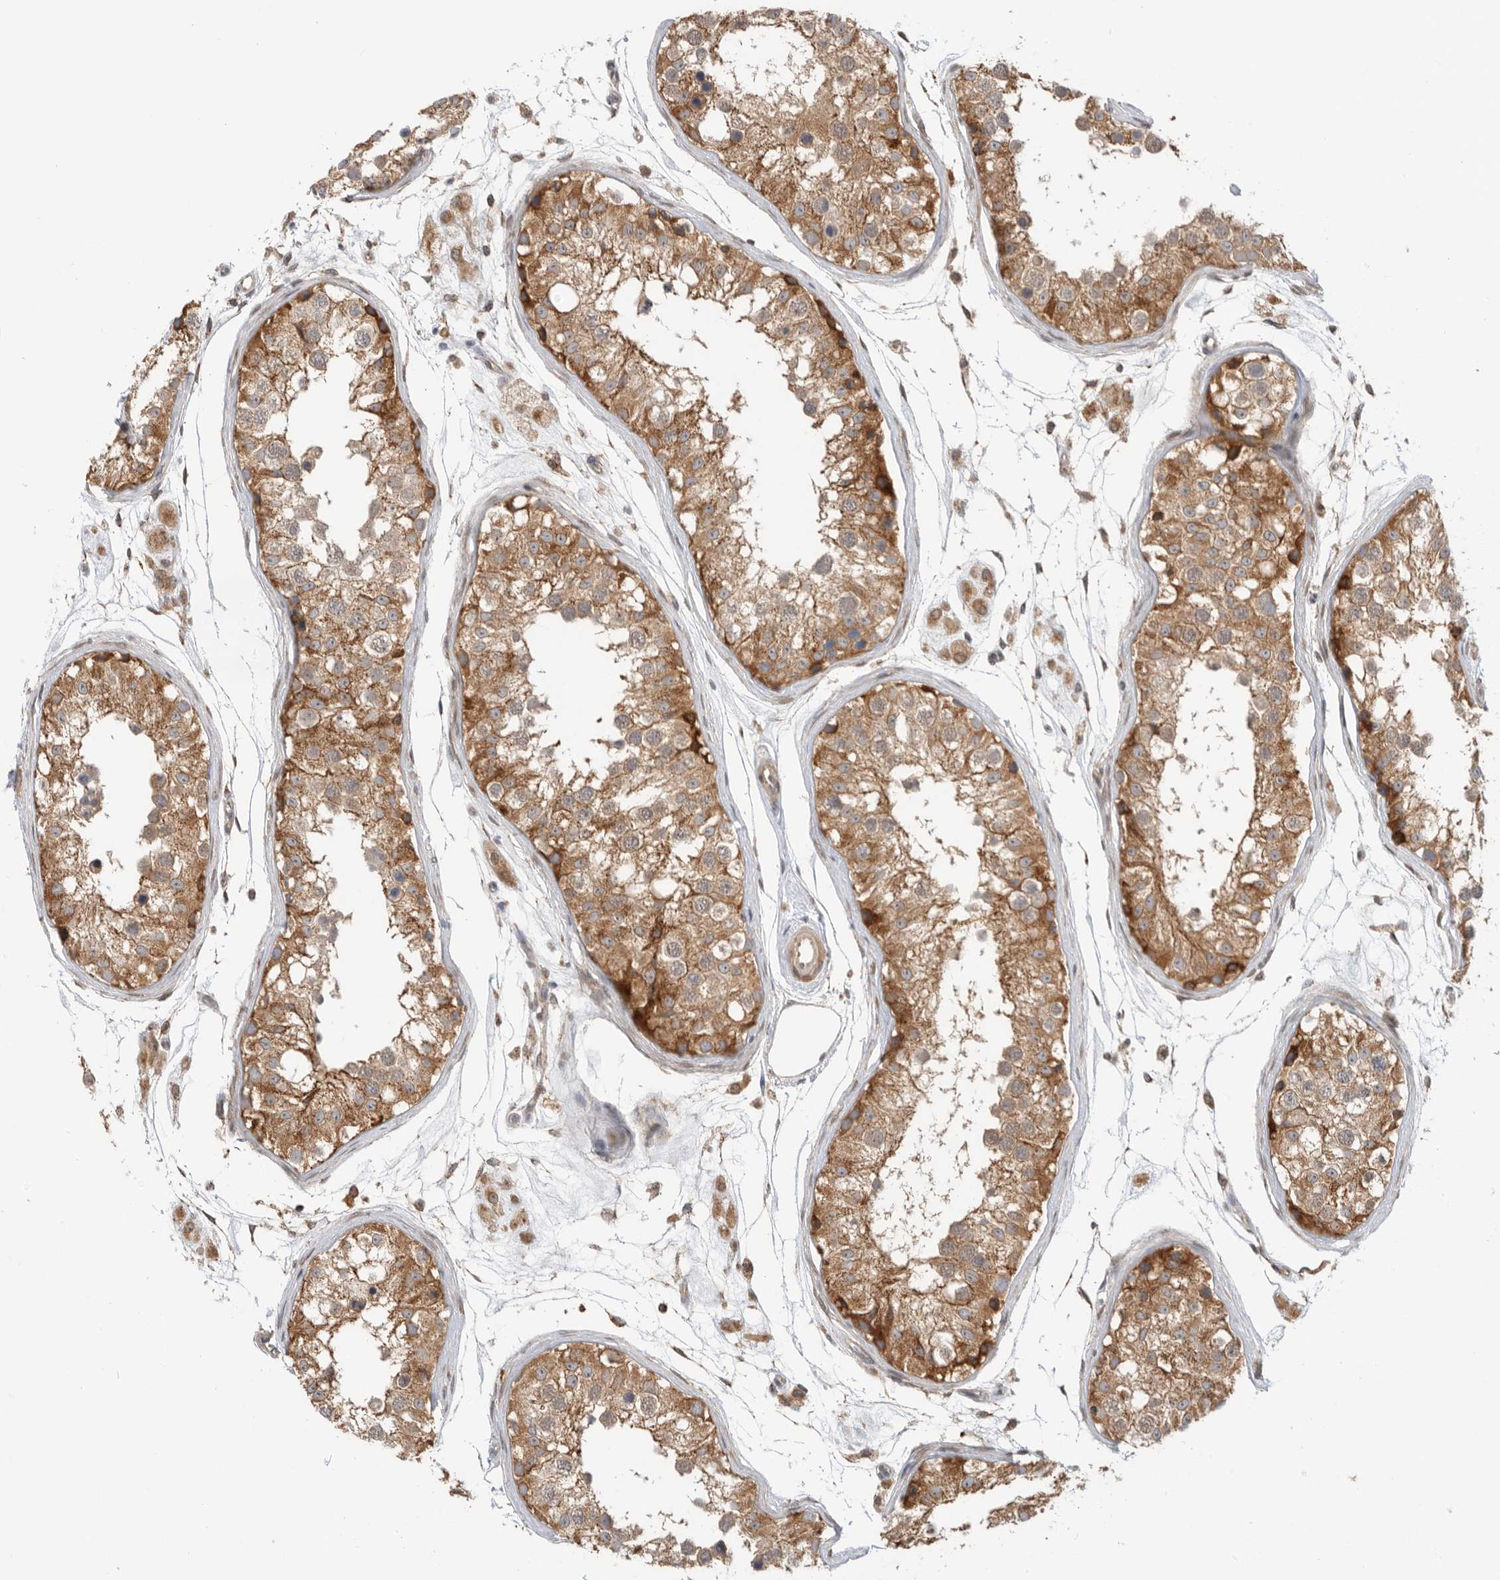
{"staining": {"intensity": "moderate", "quantity": ">75%", "location": "cytoplasmic/membranous"}, "tissue": "testis", "cell_type": "Cells in seminiferous ducts", "image_type": "normal", "snomed": [{"axis": "morphology", "description": "Normal tissue, NOS"}, {"axis": "morphology", "description": "Adenocarcinoma, metastatic, NOS"}, {"axis": "topography", "description": "Testis"}], "caption": "Moderate cytoplasmic/membranous protein staining is identified in about >75% of cells in seminiferous ducts in testis. The staining is performed using DAB (3,3'-diaminobenzidine) brown chromogen to label protein expression. The nuclei are counter-stained blue using hematoxylin.", "gene": "DCAF8", "patient": {"sex": "male", "age": 26}}